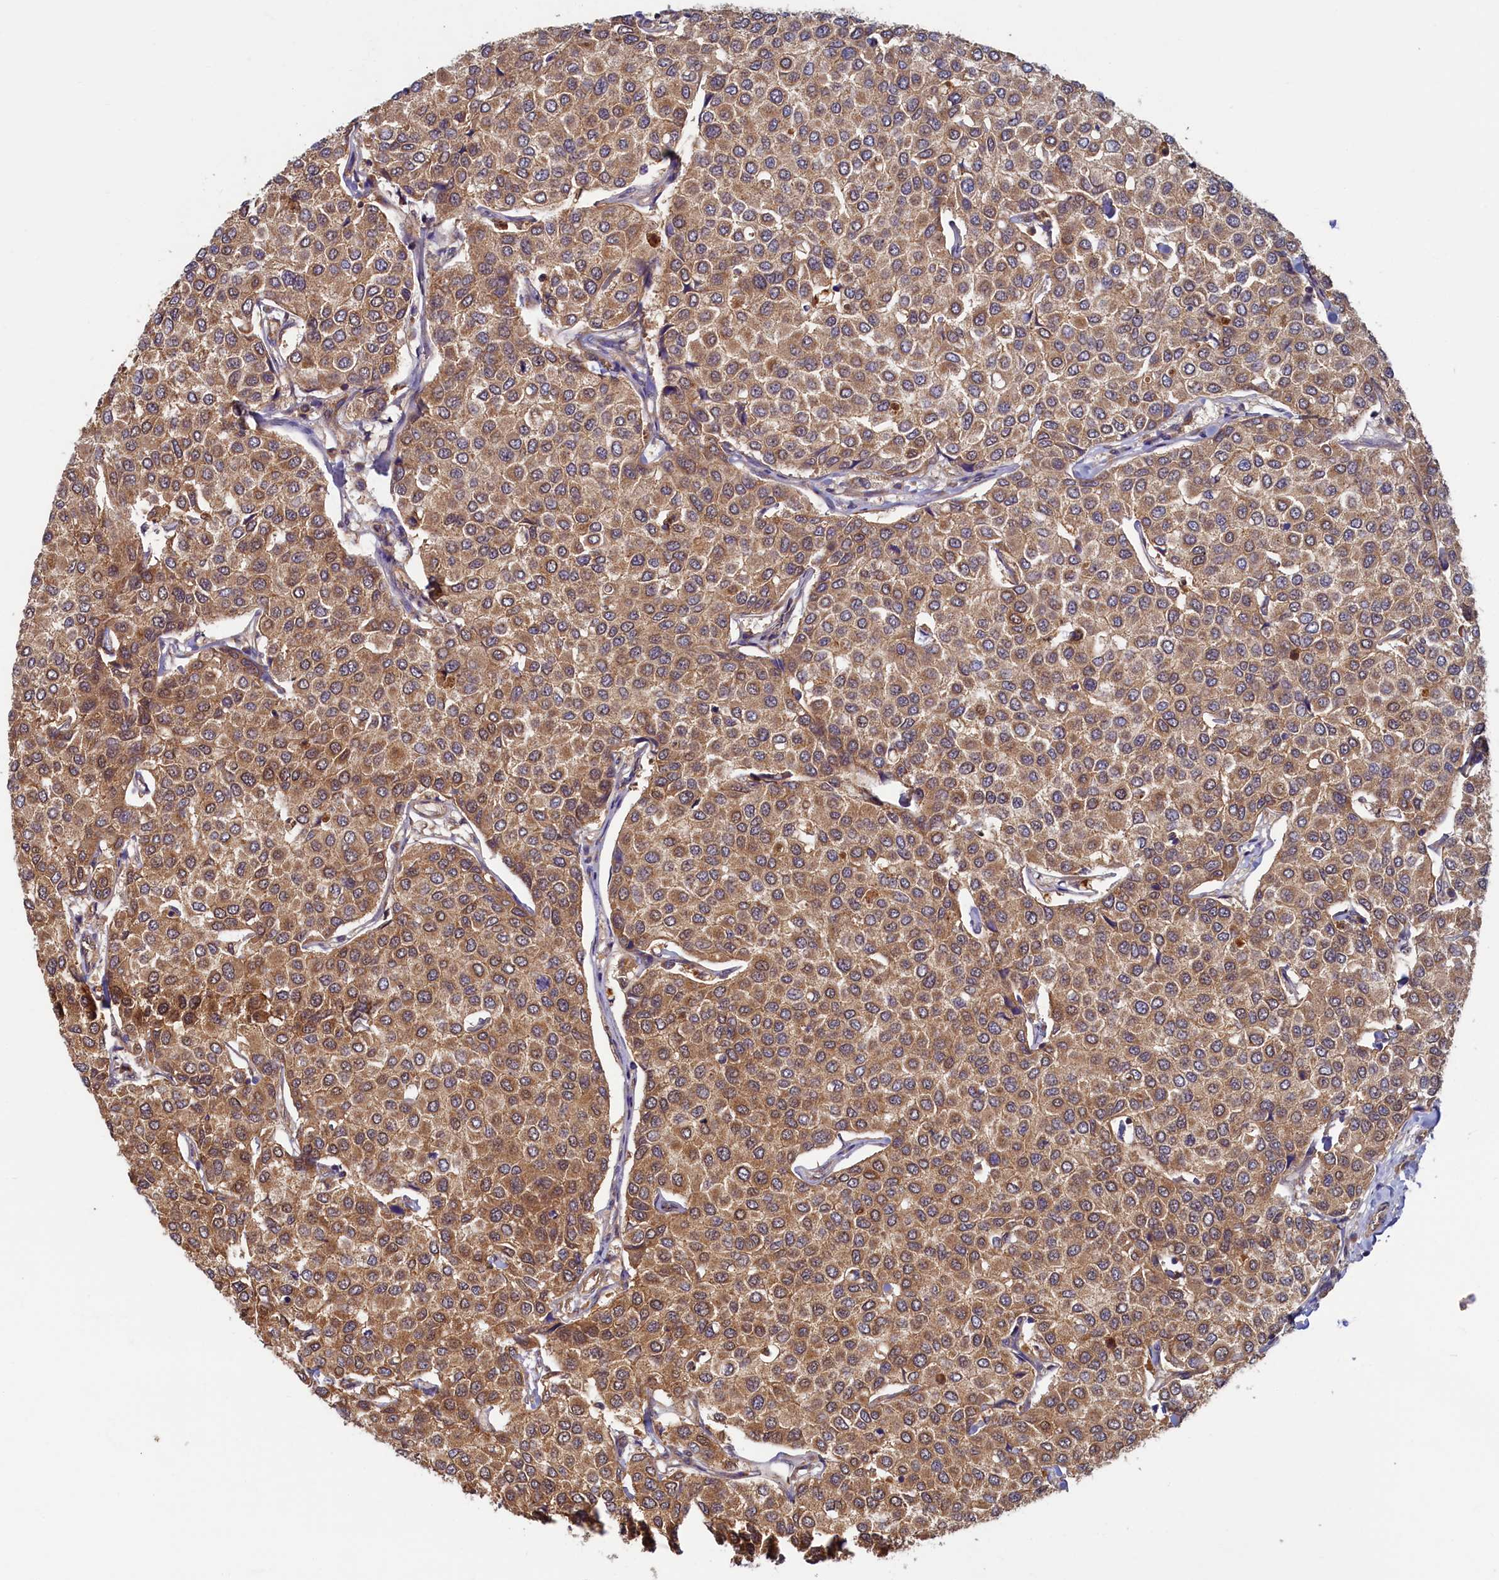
{"staining": {"intensity": "moderate", "quantity": ">75%", "location": "cytoplasmic/membranous"}, "tissue": "breast cancer", "cell_type": "Tumor cells", "image_type": "cancer", "snomed": [{"axis": "morphology", "description": "Duct carcinoma"}, {"axis": "topography", "description": "Breast"}], "caption": "The micrograph reveals staining of breast cancer (invasive ductal carcinoma), revealing moderate cytoplasmic/membranous protein positivity (brown color) within tumor cells.", "gene": "STX12", "patient": {"sex": "female", "age": 55}}